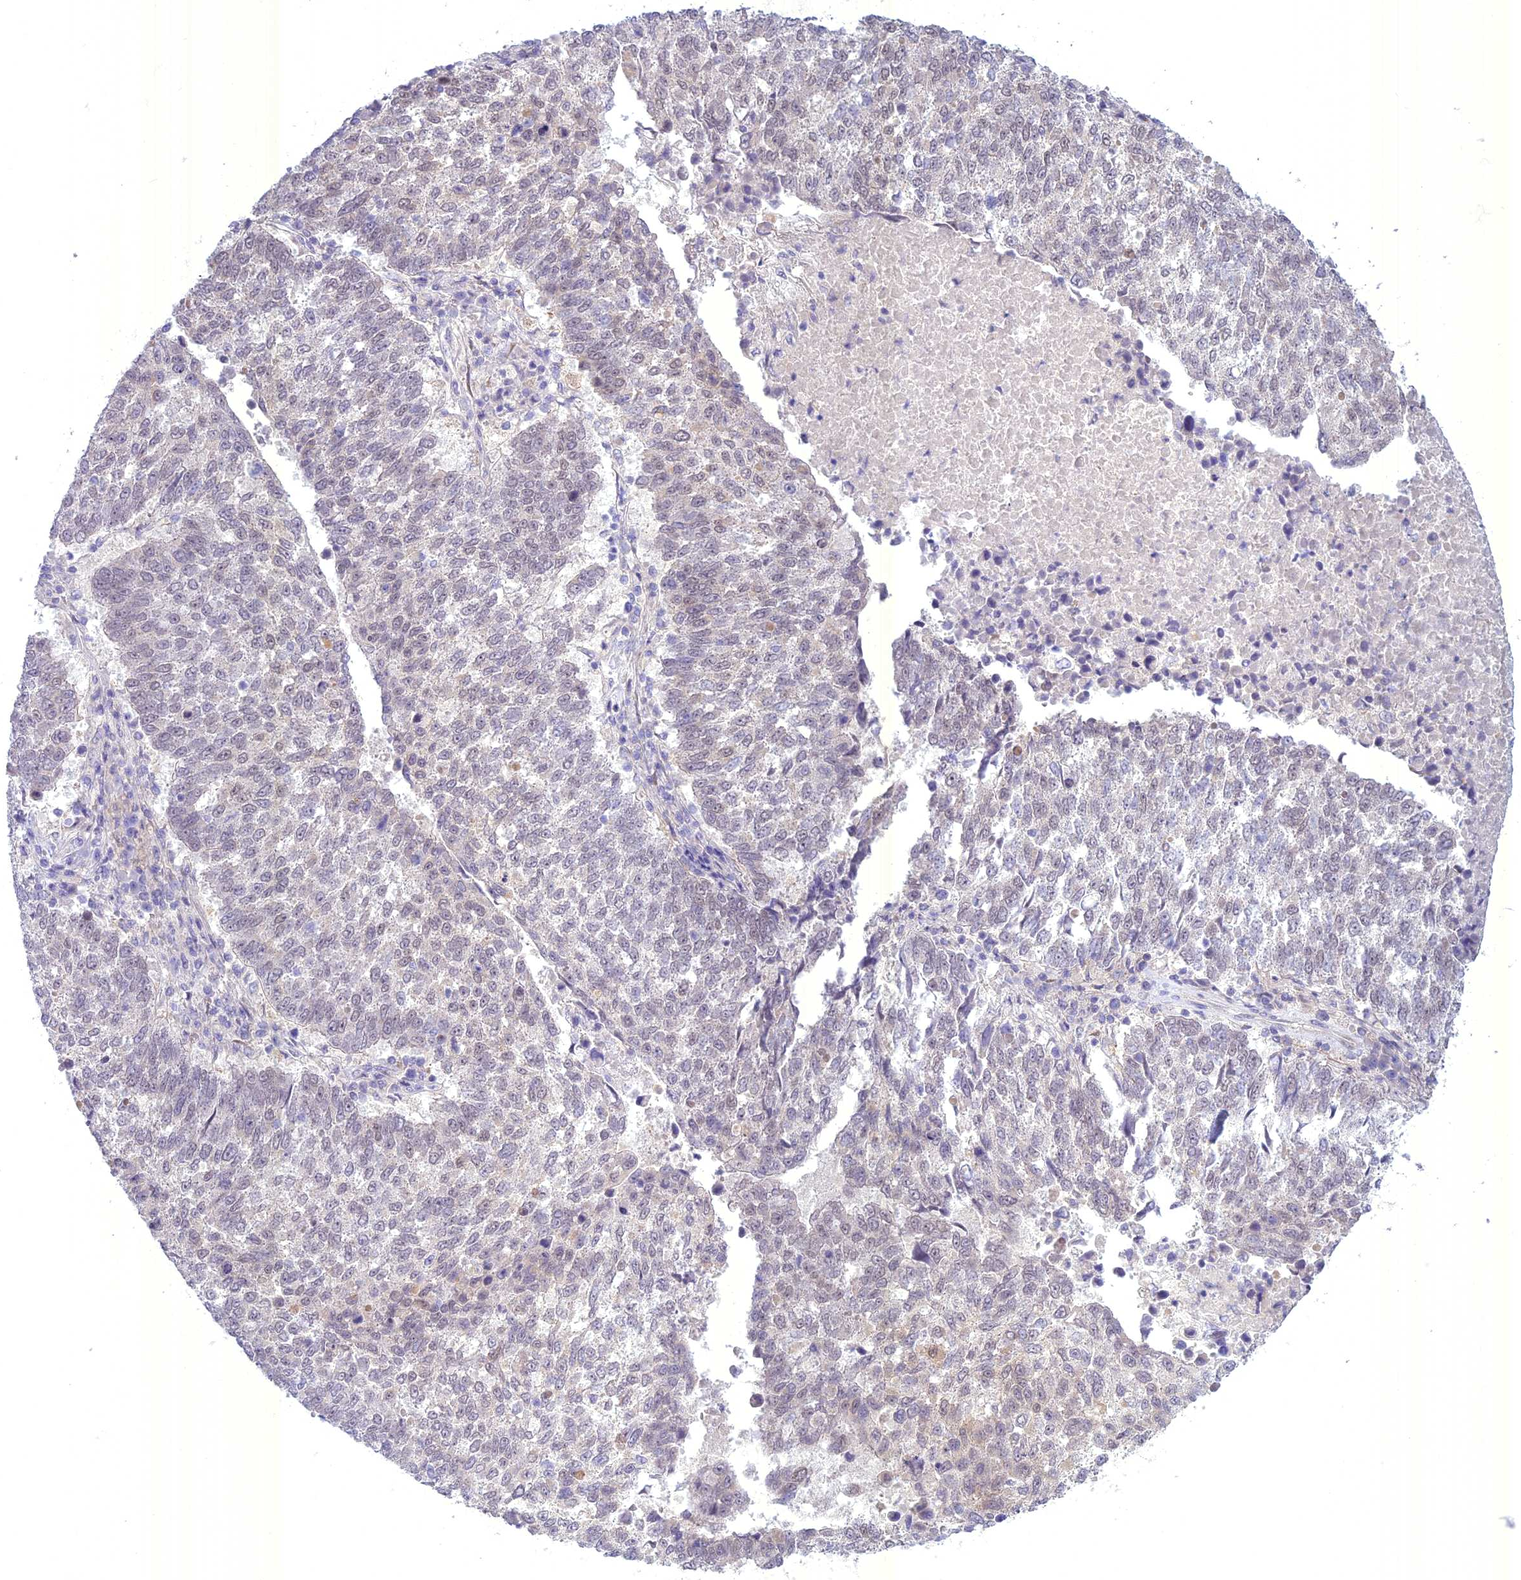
{"staining": {"intensity": "negative", "quantity": "none", "location": "none"}, "tissue": "lung cancer", "cell_type": "Tumor cells", "image_type": "cancer", "snomed": [{"axis": "morphology", "description": "Squamous cell carcinoma, NOS"}, {"axis": "topography", "description": "Lung"}], "caption": "Immunohistochemical staining of human lung squamous cell carcinoma displays no significant staining in tumor cells.", "gene": "SPHKAP", "patient": {"sex": "male", "age": 73}}